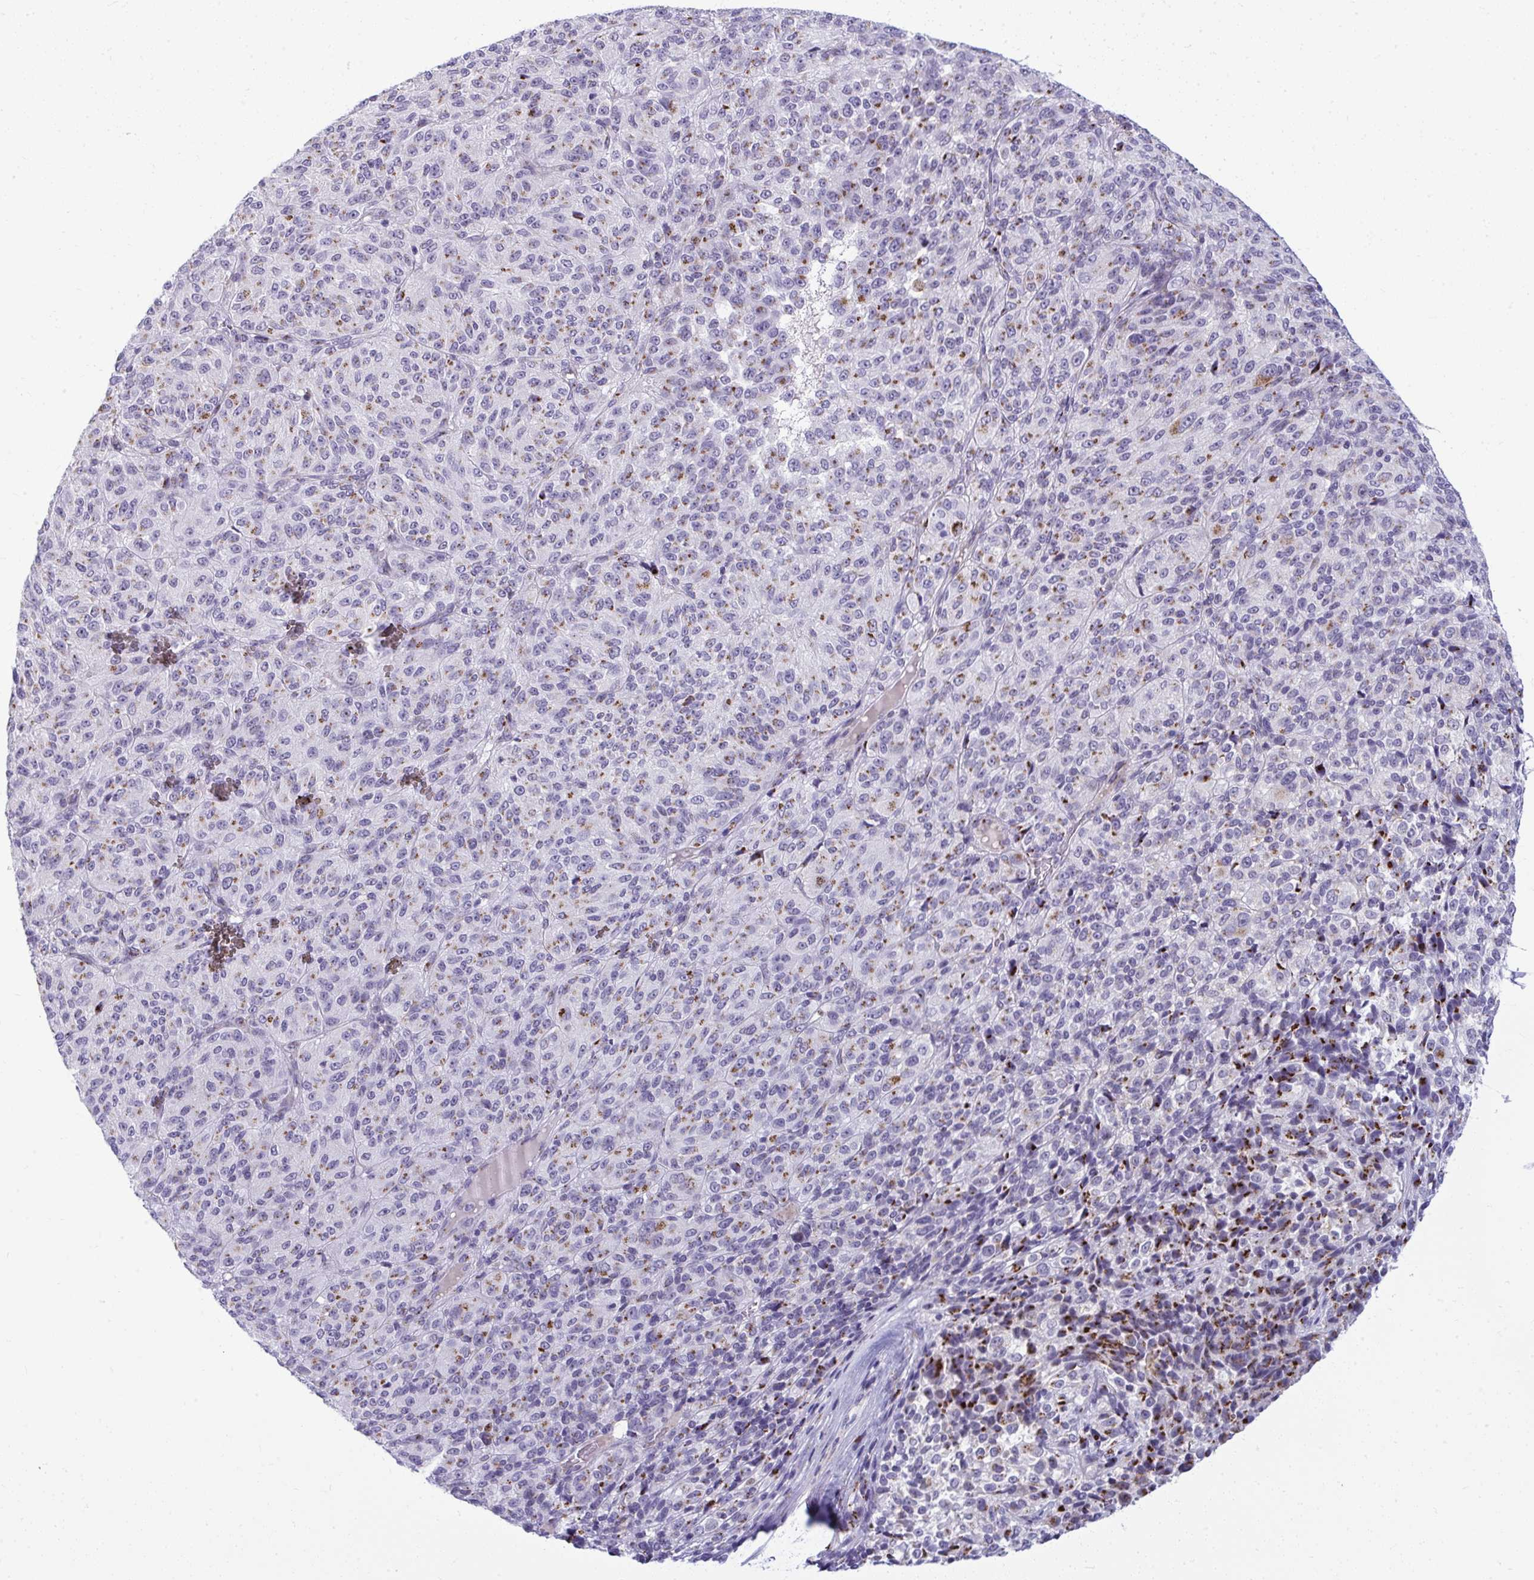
{"staining": {"intensity": "weak", "quantity": "25%-75%", "location": "cytoplasmic/membranous"}, "tissue": "melanoma", "cell_type": "Tumor cells", "image_type": "cancer", "snomed": [{"axis": "morphology", "description": "Malignant melanoma, Metastatic site"}, {"axis": "topography", "description": "Brain"}], "caption": "The image reveals staining of melanoma, revealing weak cytoplasmic/membranous protein expression (brown color) within tumor cells.", "gene": "DTX4", "patient": {"sex": "female", "age": 56}}